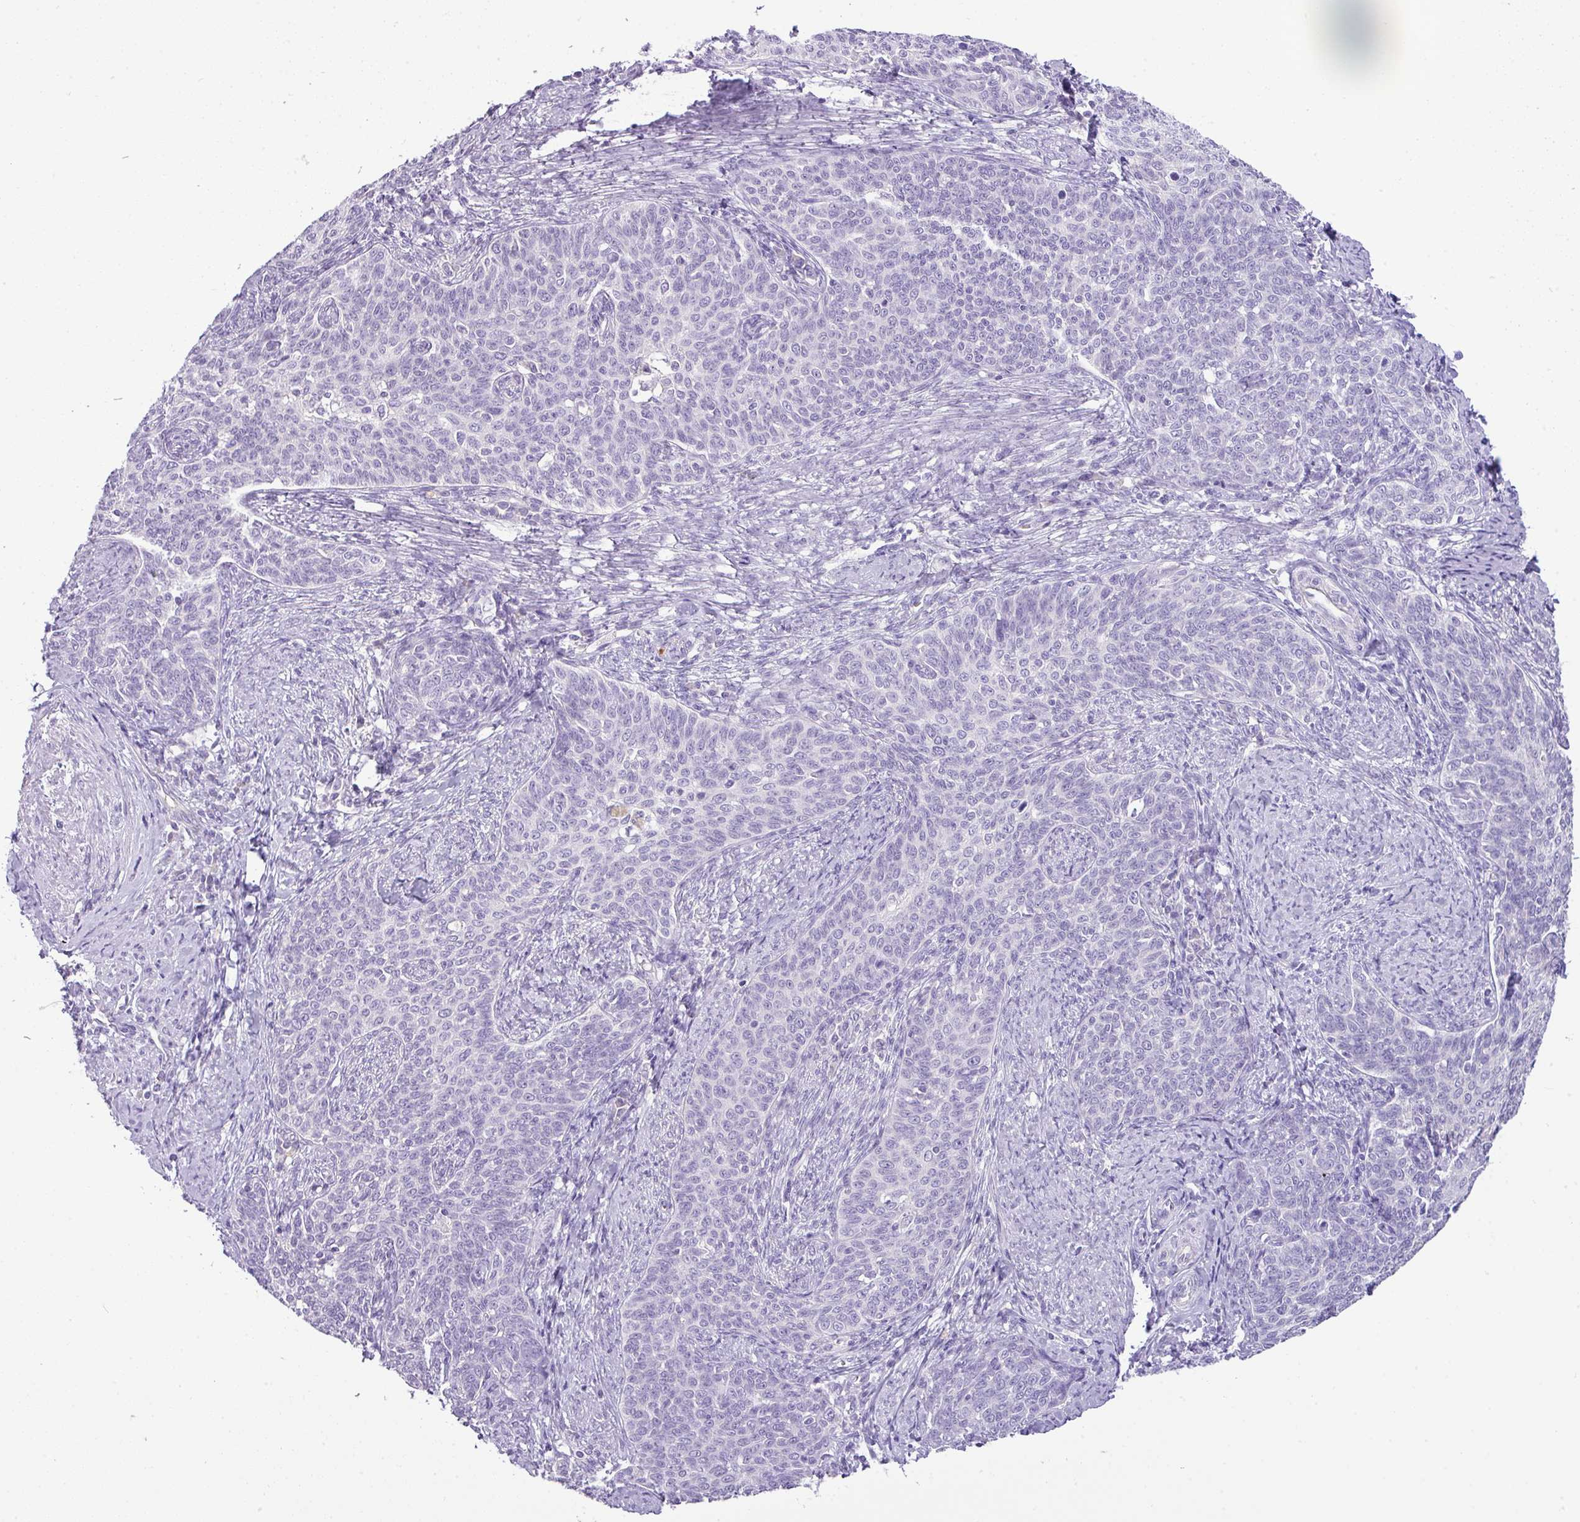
{"staining": {"intensity": "negative", "quantity": "none", "location": "none"}, "tissue": "cervical cancer", "cell_type": "Tumor cells", "image_type": "cancer", "snomed": [{"axis": "morphology", "description": "Squamous cell carcinoma, NOS"}, {"axis": "topography", "description": "Cervix"}], "caption": "Micrograph shows no protein expression in tumor cells of cervical cancer tissue.", "gene": "ENSG00000273748", "patient": {"sex": "female", "age": 39}}